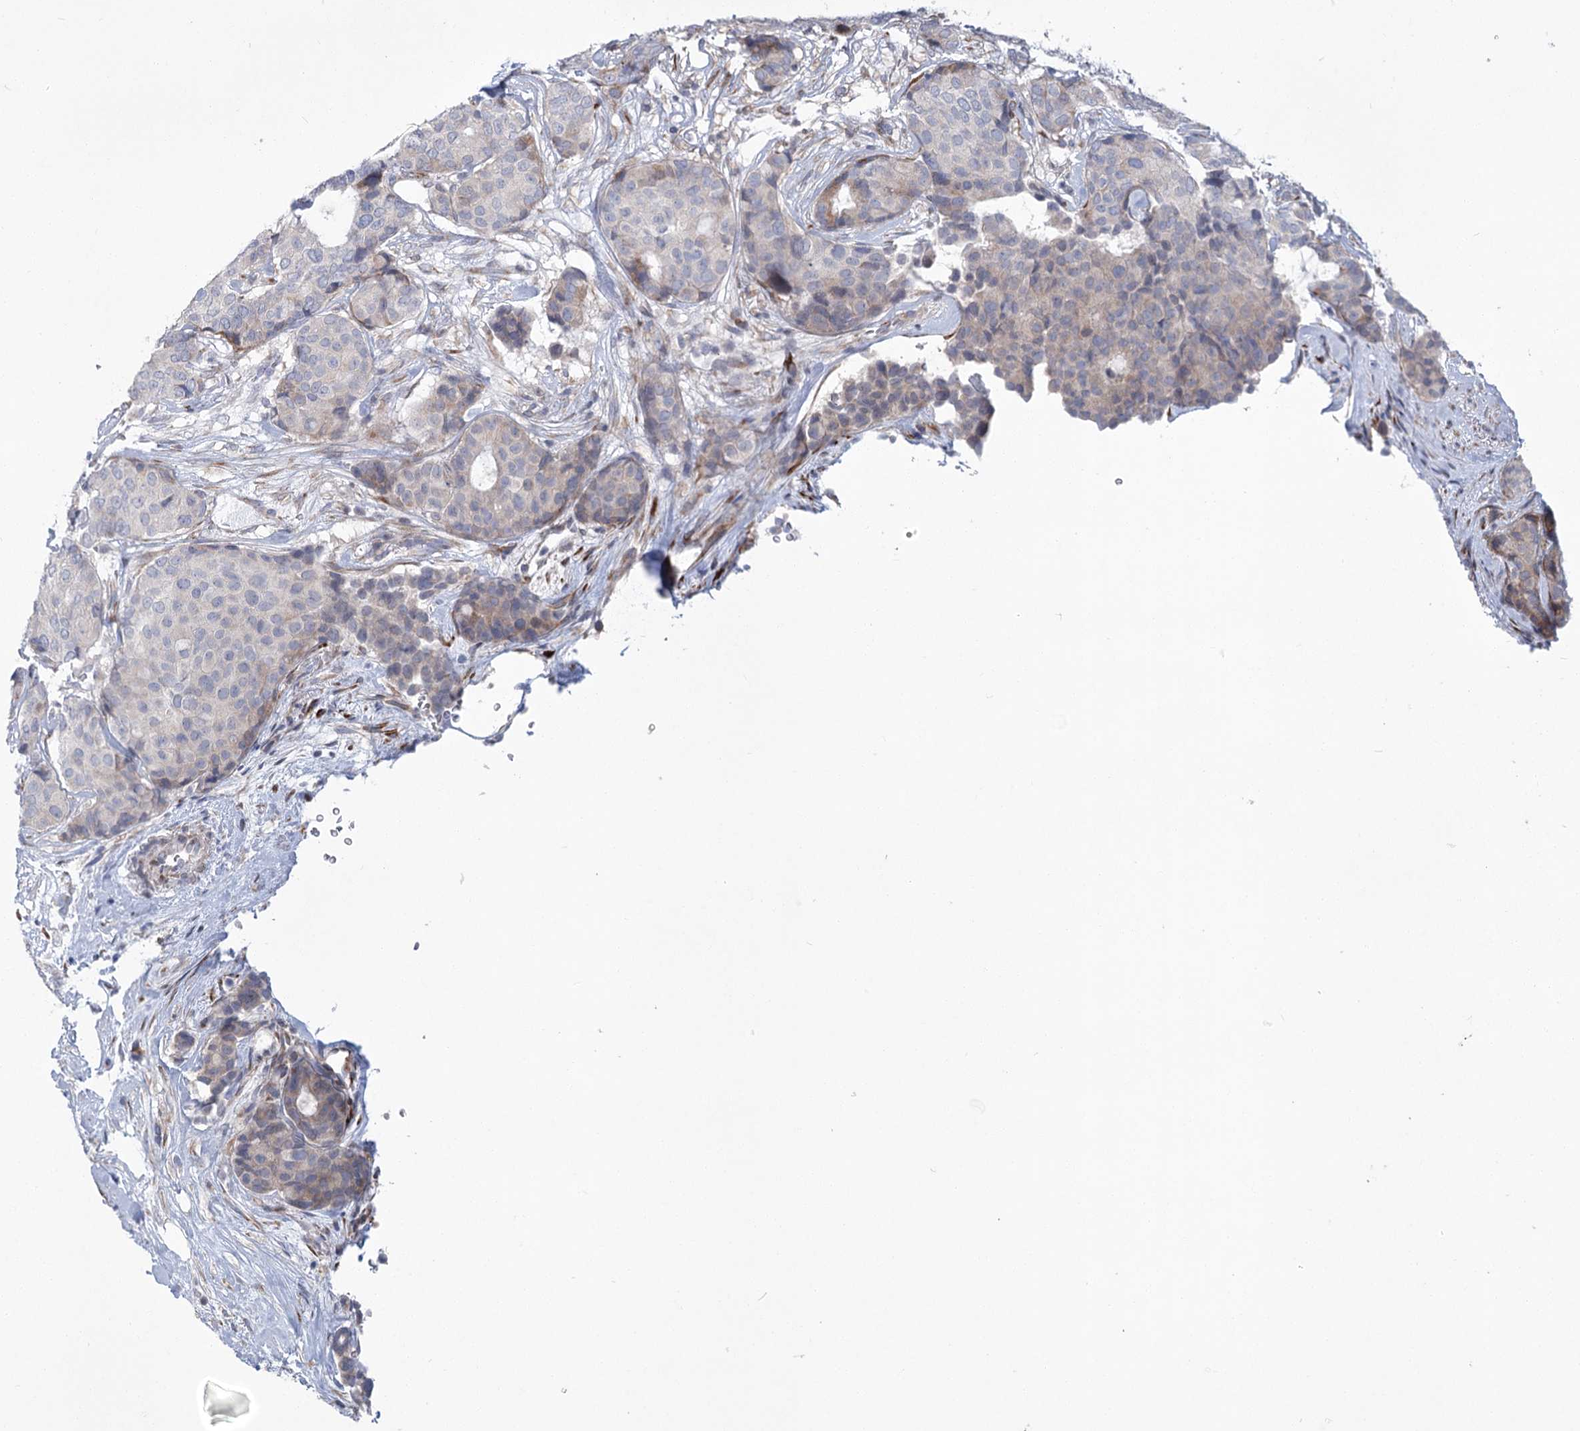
{"staining": {"intensity": "weak", "quantity": "<25%", "location": "cytoplasmic/membranous"}, "tissue": "breast cancer", "cell_type": "Tumor cells", "image_type": "cancer", "snomed": [{"axis": "morphology", "description": "Duct carcinoma"}, {"axis": "topography", "description": "Breast"}], "caption": "A high-resolution image shows immunohistochemistry staining of breast intraductal carcinoma, which reveals no significant positivity in tumor cells.", "gene": "GCNT4", "patient": {"sex": "female", "age": 75}}